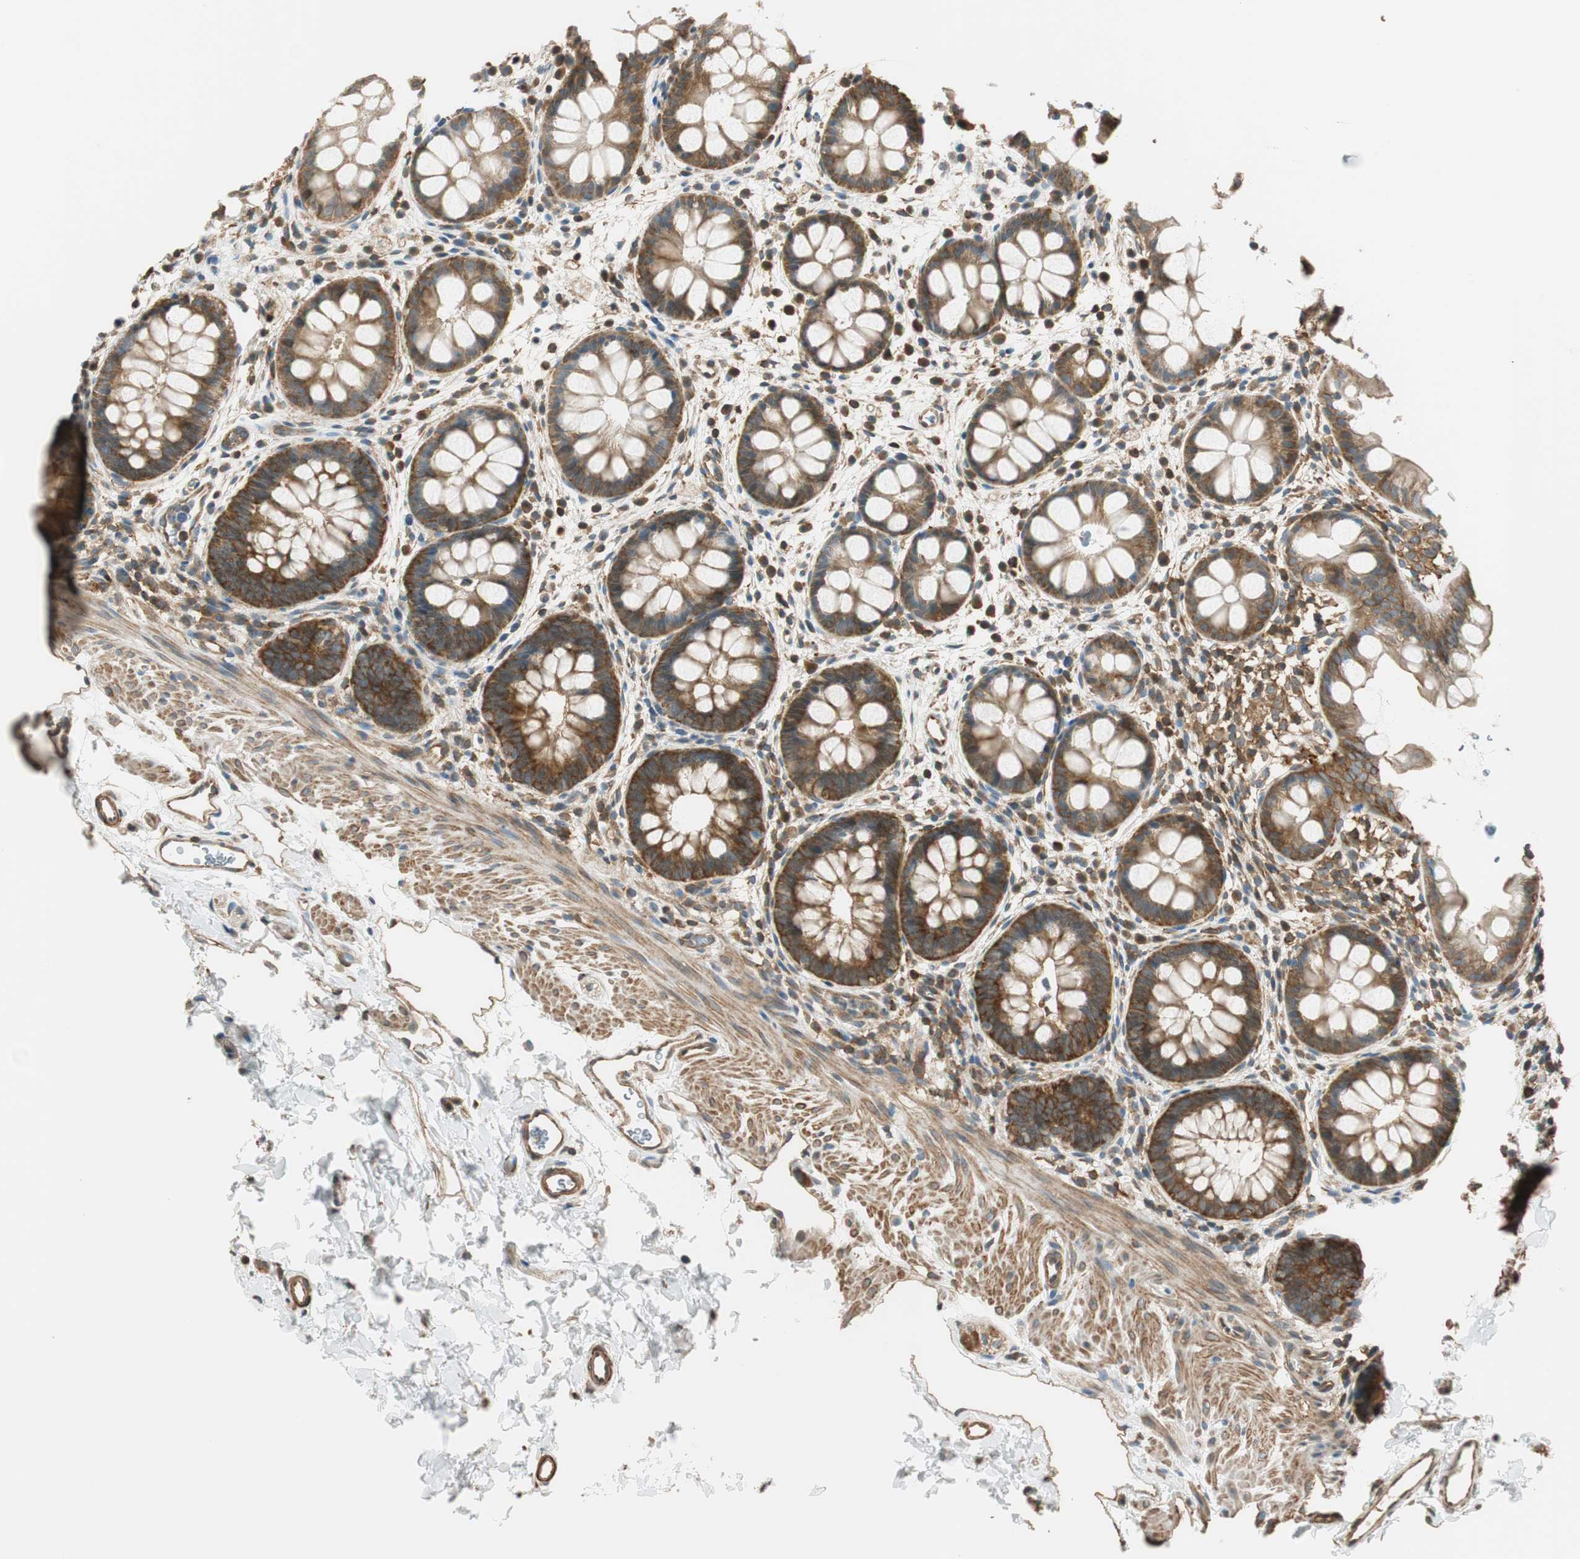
{"staining": {"intensity": "strong", "quantity": ">75%", "location": "cytoplasmic/membranous"}, "tissue": "rectum", "cell_type": "Glandular cells", "image_type": "normal", "snomed": [{"axis": "morphology", "description": "Normal tissue, NOS"}, {"axis": "topography", "description": "Rectum"}], "caption": "The image exhibits a brown stain indicating the presence of a protein in the cytoplasmic/membranous of glandular cells in rectum.", "gene": "PI4K2B", "patient": {"sex": "female", "age": 24}}